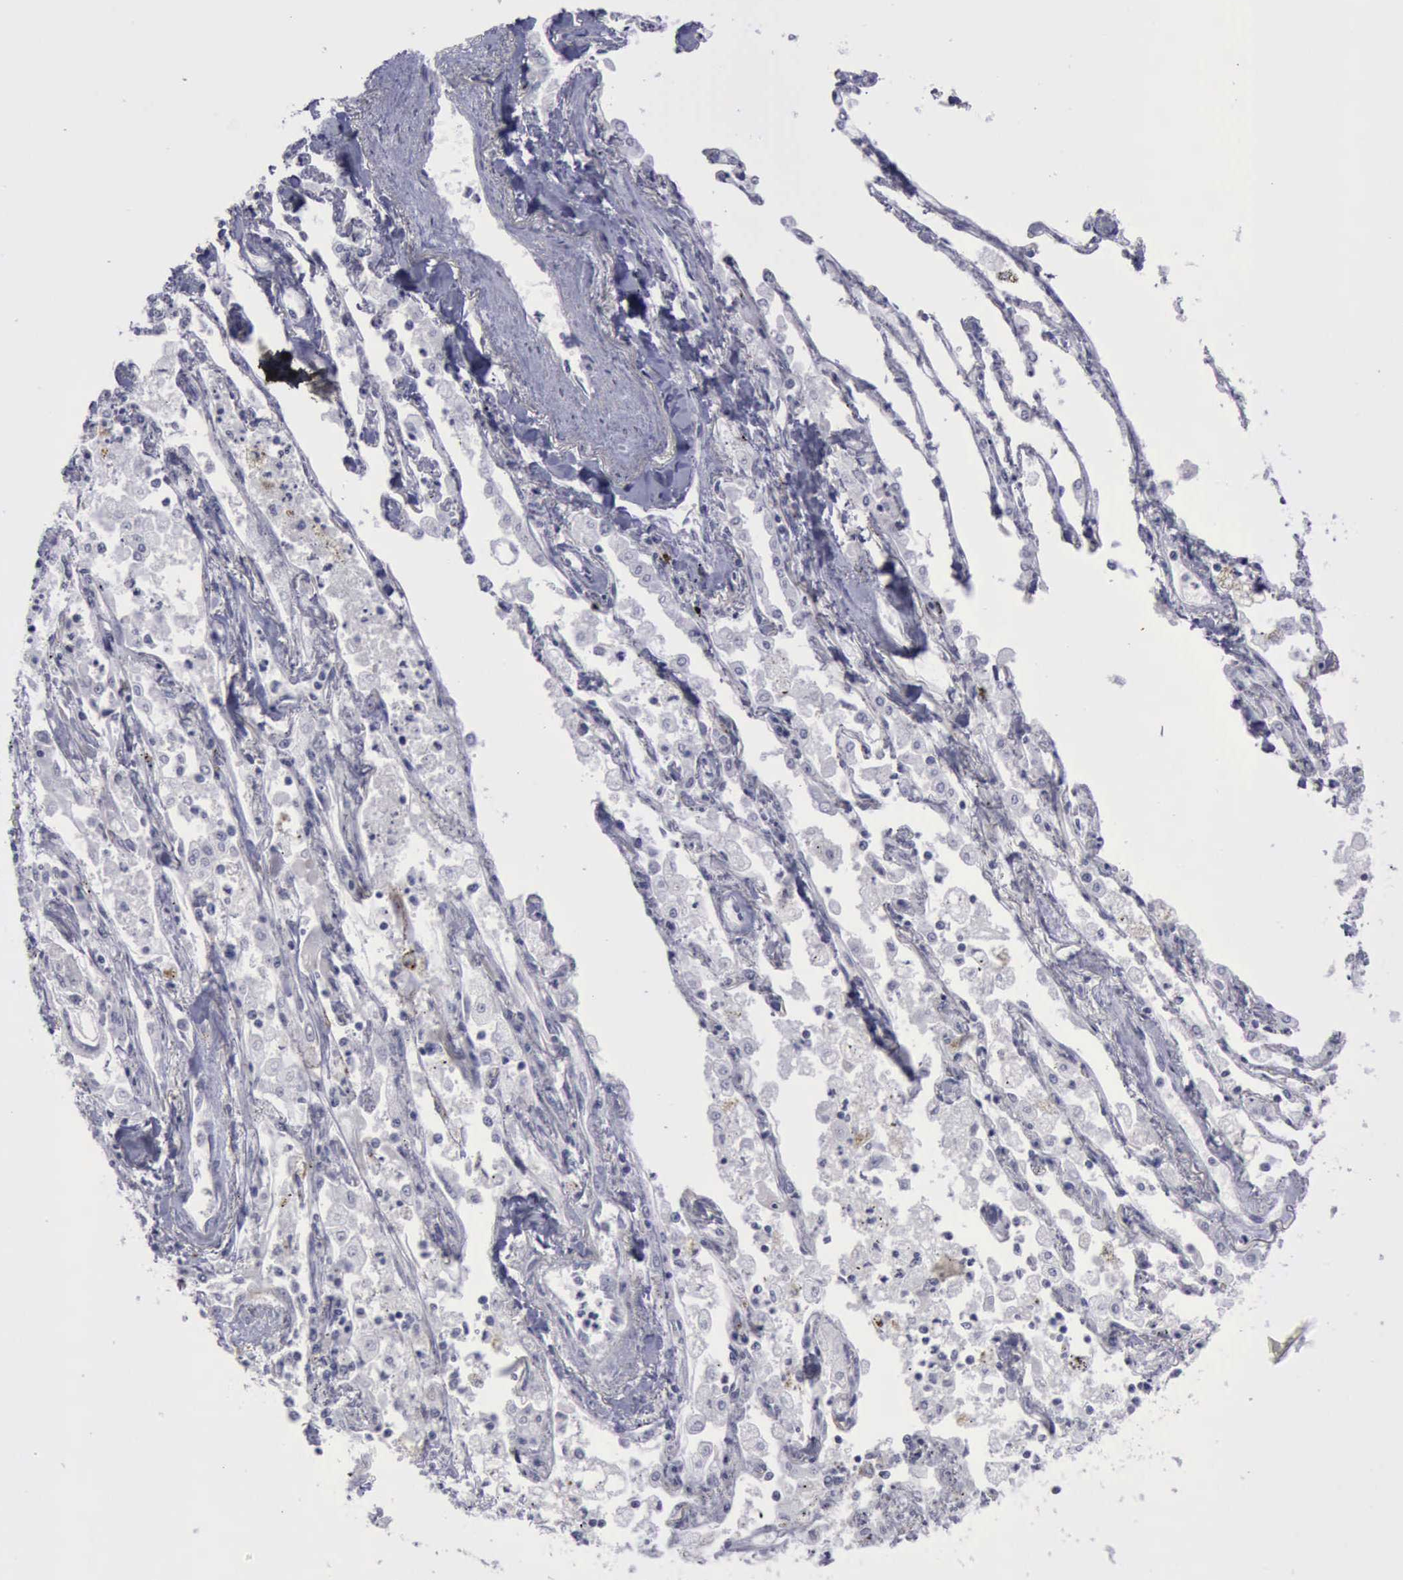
{"staining": {"intensity": "negative", "quantity": "none", "location": "none"}, "tissue": "lung cancer", "cell_type": "Tumor cells", "image_type": "cancer", "snomed": [{"axis": "morphology", "description": "Squamous cell carcinoma, NOS"}, {"axis": "topography", "description": "Lung"}], "caption": "Immunohistochemical staining of lung cancer demonstrates no significant expression in tumor cells. (DAB immunohistochemistry (IHC) visualized using brightfield microscopy, high magnification).", "gene": "CDH2", "patient": {"sex": "male", "age": 75}}